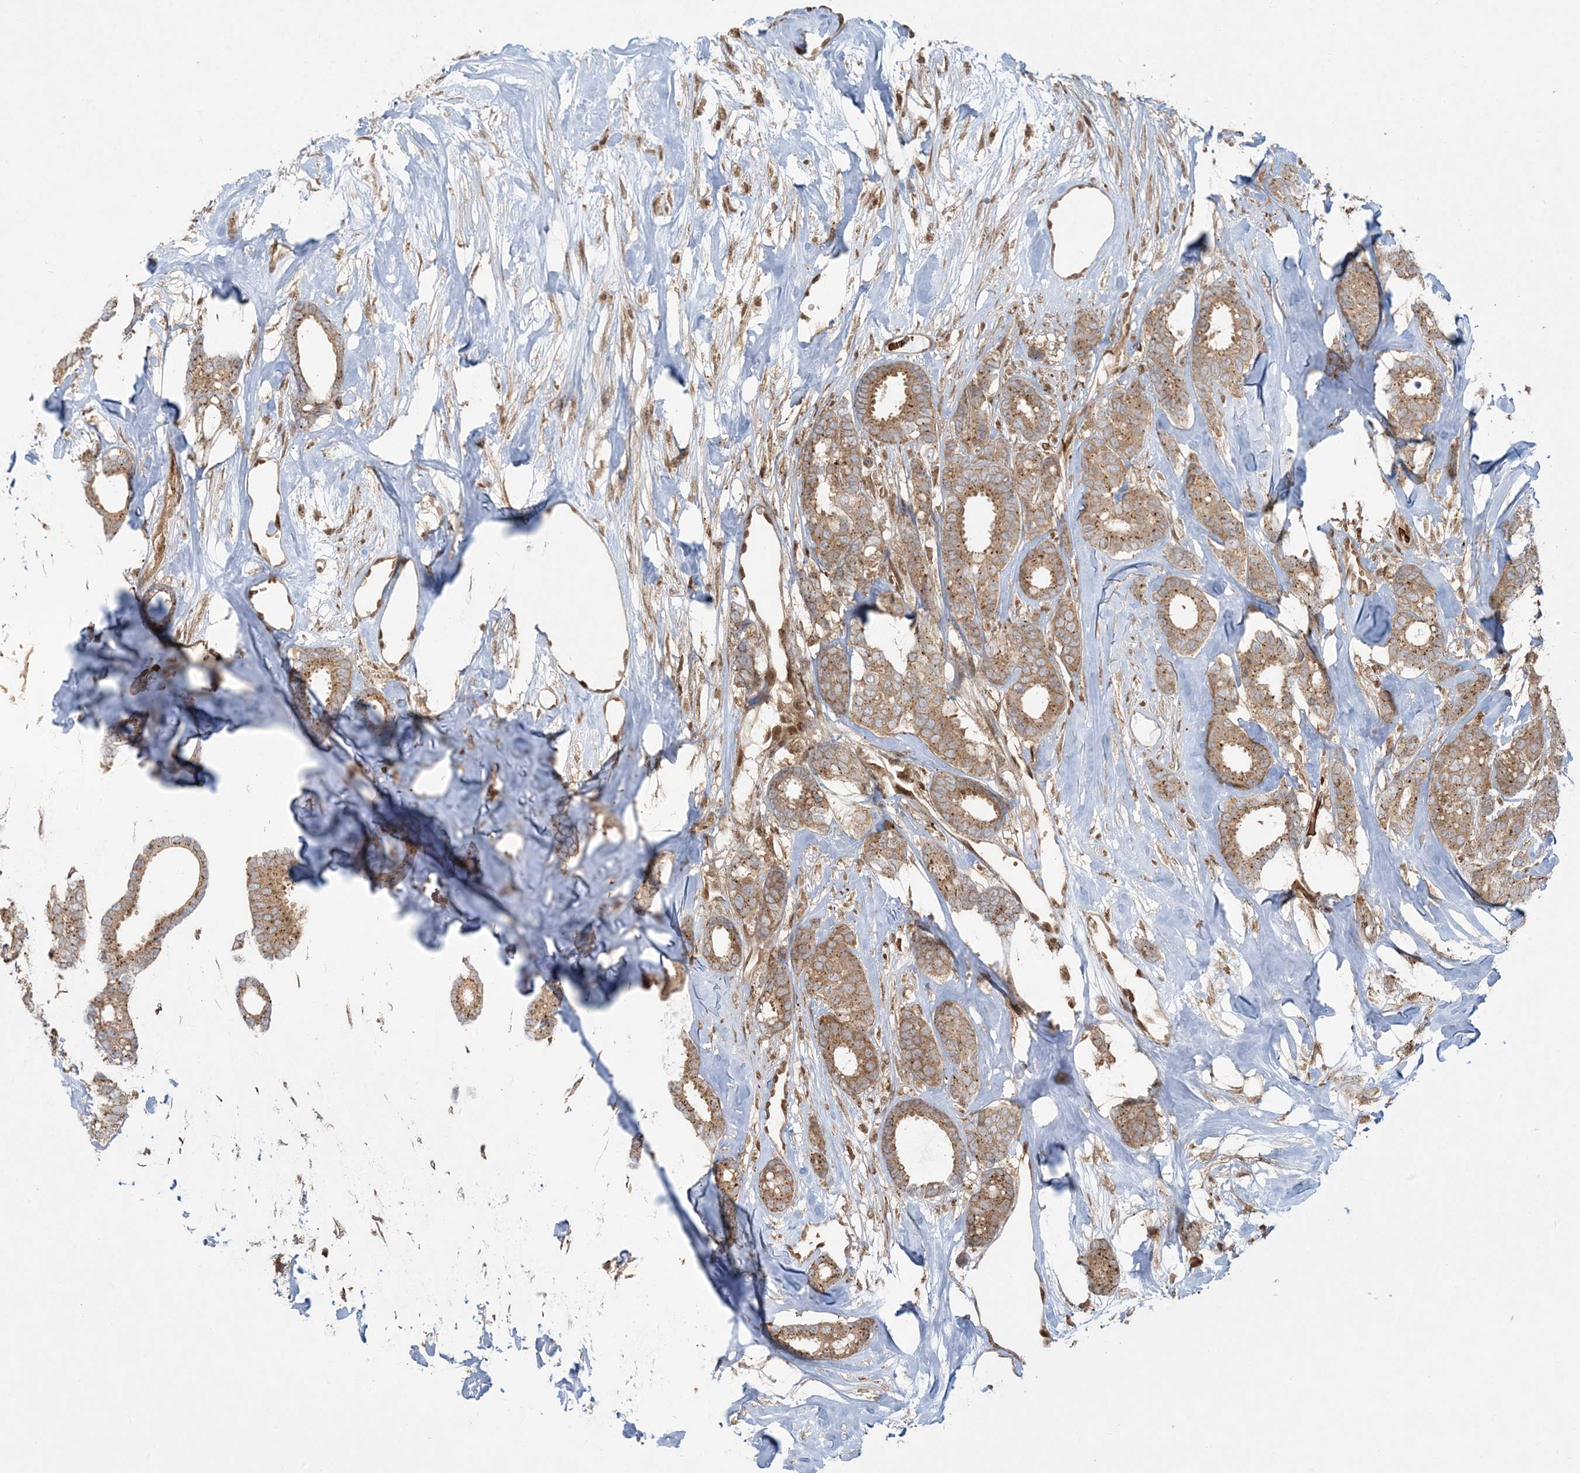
{"staining": {"intensity": "moderate", "quantity": ">75%", "location": "cytoplasmic/membranous"}, "tissue": "breast cancer", "cell_type": "Tumor cells", "image_type": "cancer", "snomed": [{"axis": "morphology", "description": "Duct carcinoma"}, {"axis": "topography", "description": "Breast"}], "caption": "A brown stain labels moderate cytoplasmic/membranous expression of a protein in human breast cancer (intraductal carcinoma) tumor cells.", "gene": "ABCF3", "patient": {"sex": "female", "age": 87}}